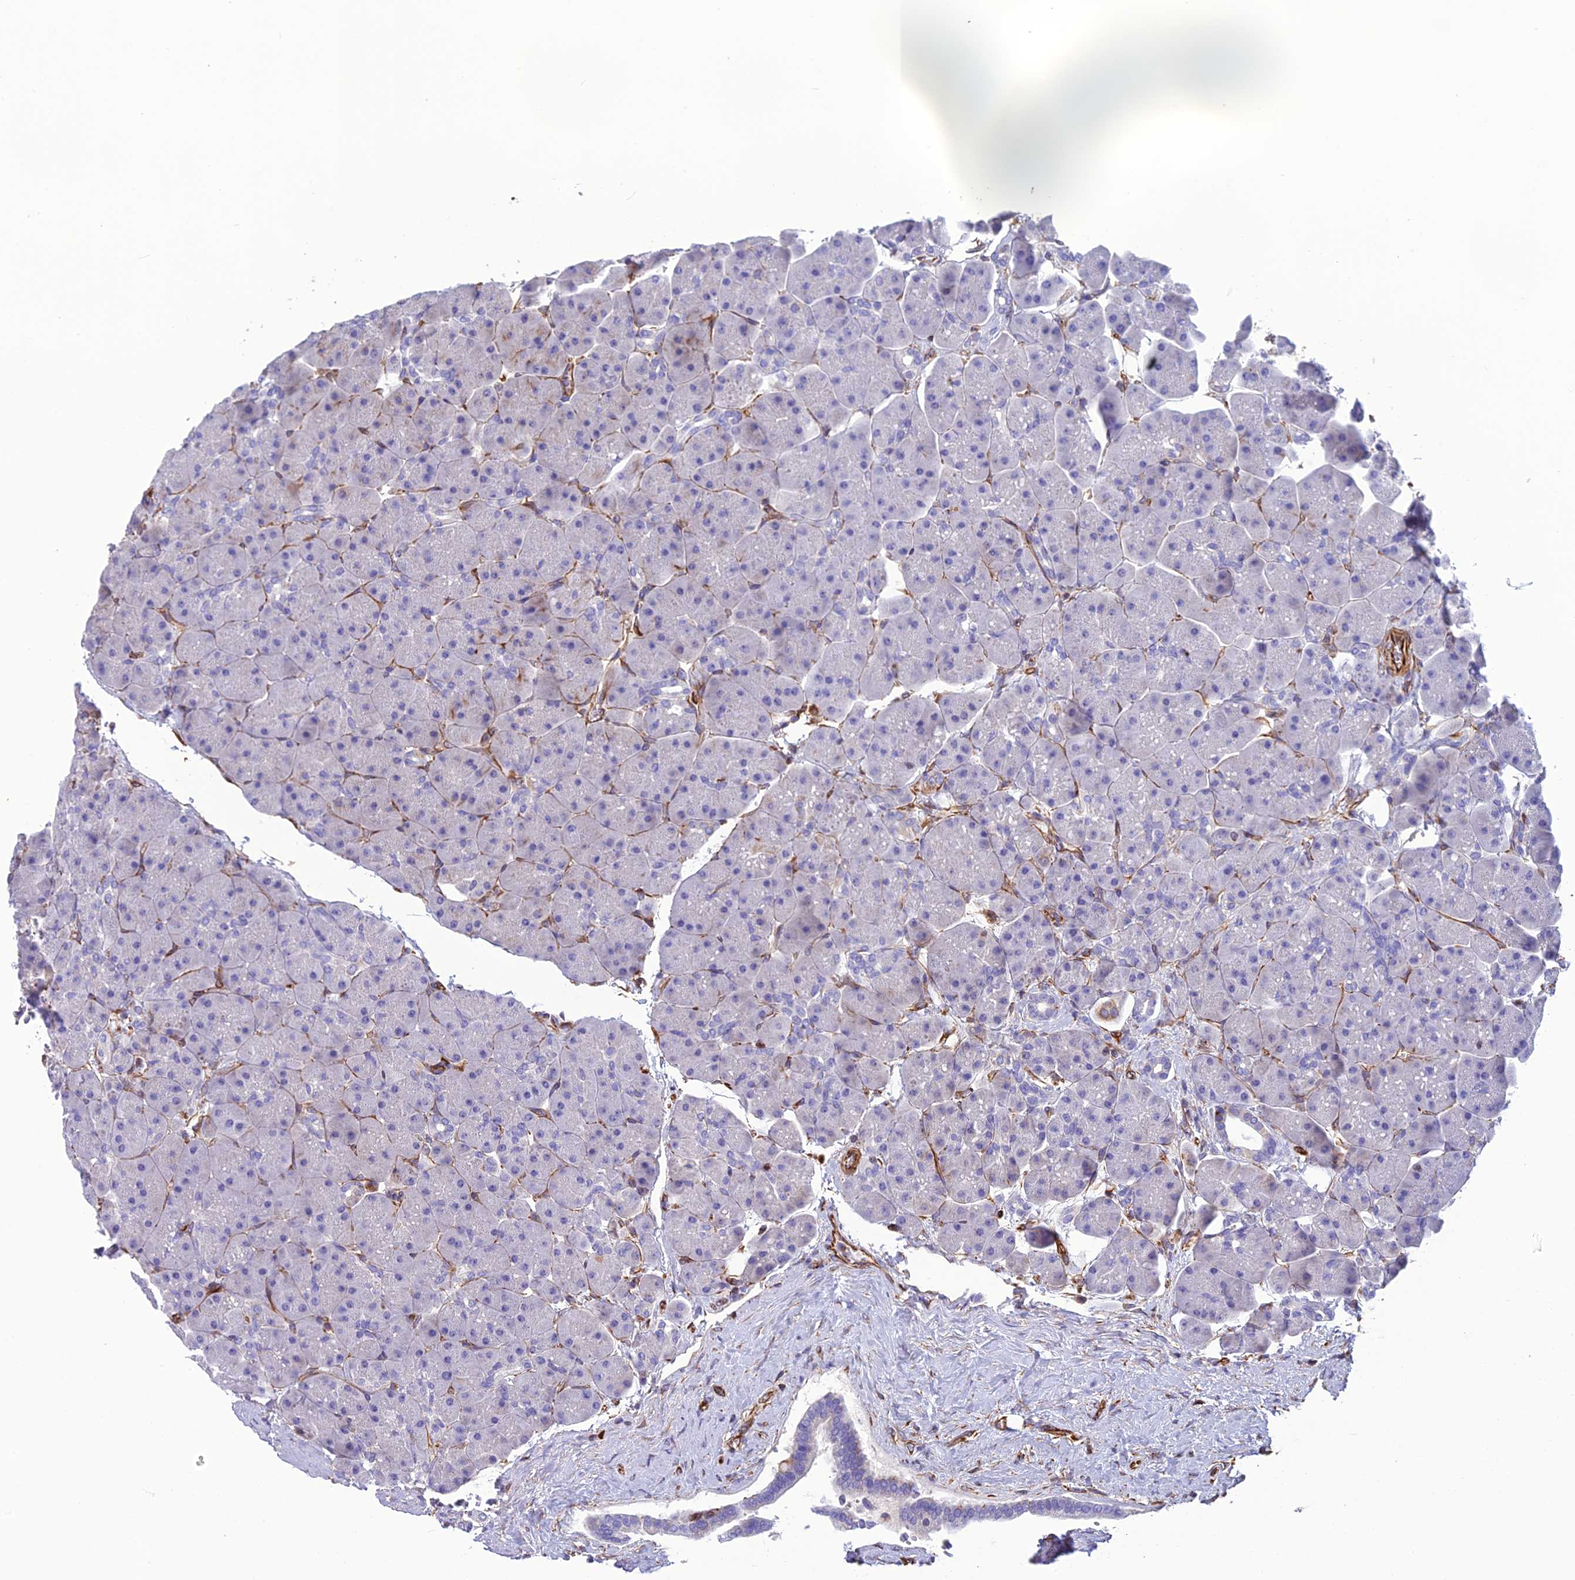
{"staining": {"intensity": "negative", "quantity": "none", "location": "none"}, "tissue": "pancreas", "cell_type": "Exocrine glandular cells", "image_type": "normal", "snomed": [{"axis": "morphology", "description": "Normal tissue, NOS"}, {"axis": "topography", "description": "Pancreas"}], "caption": "An immunohistochemistry (IHC) histopathology image of unremarkable pancreas is shown. There is no staining in exocrine glandular cells of pancreas. The staining is performed using DAB brown chromogen with nuclei counter-stained in using hematoxylin.", "gene": "FBXL20", "patient": {"sex": "male", "age": 66}}